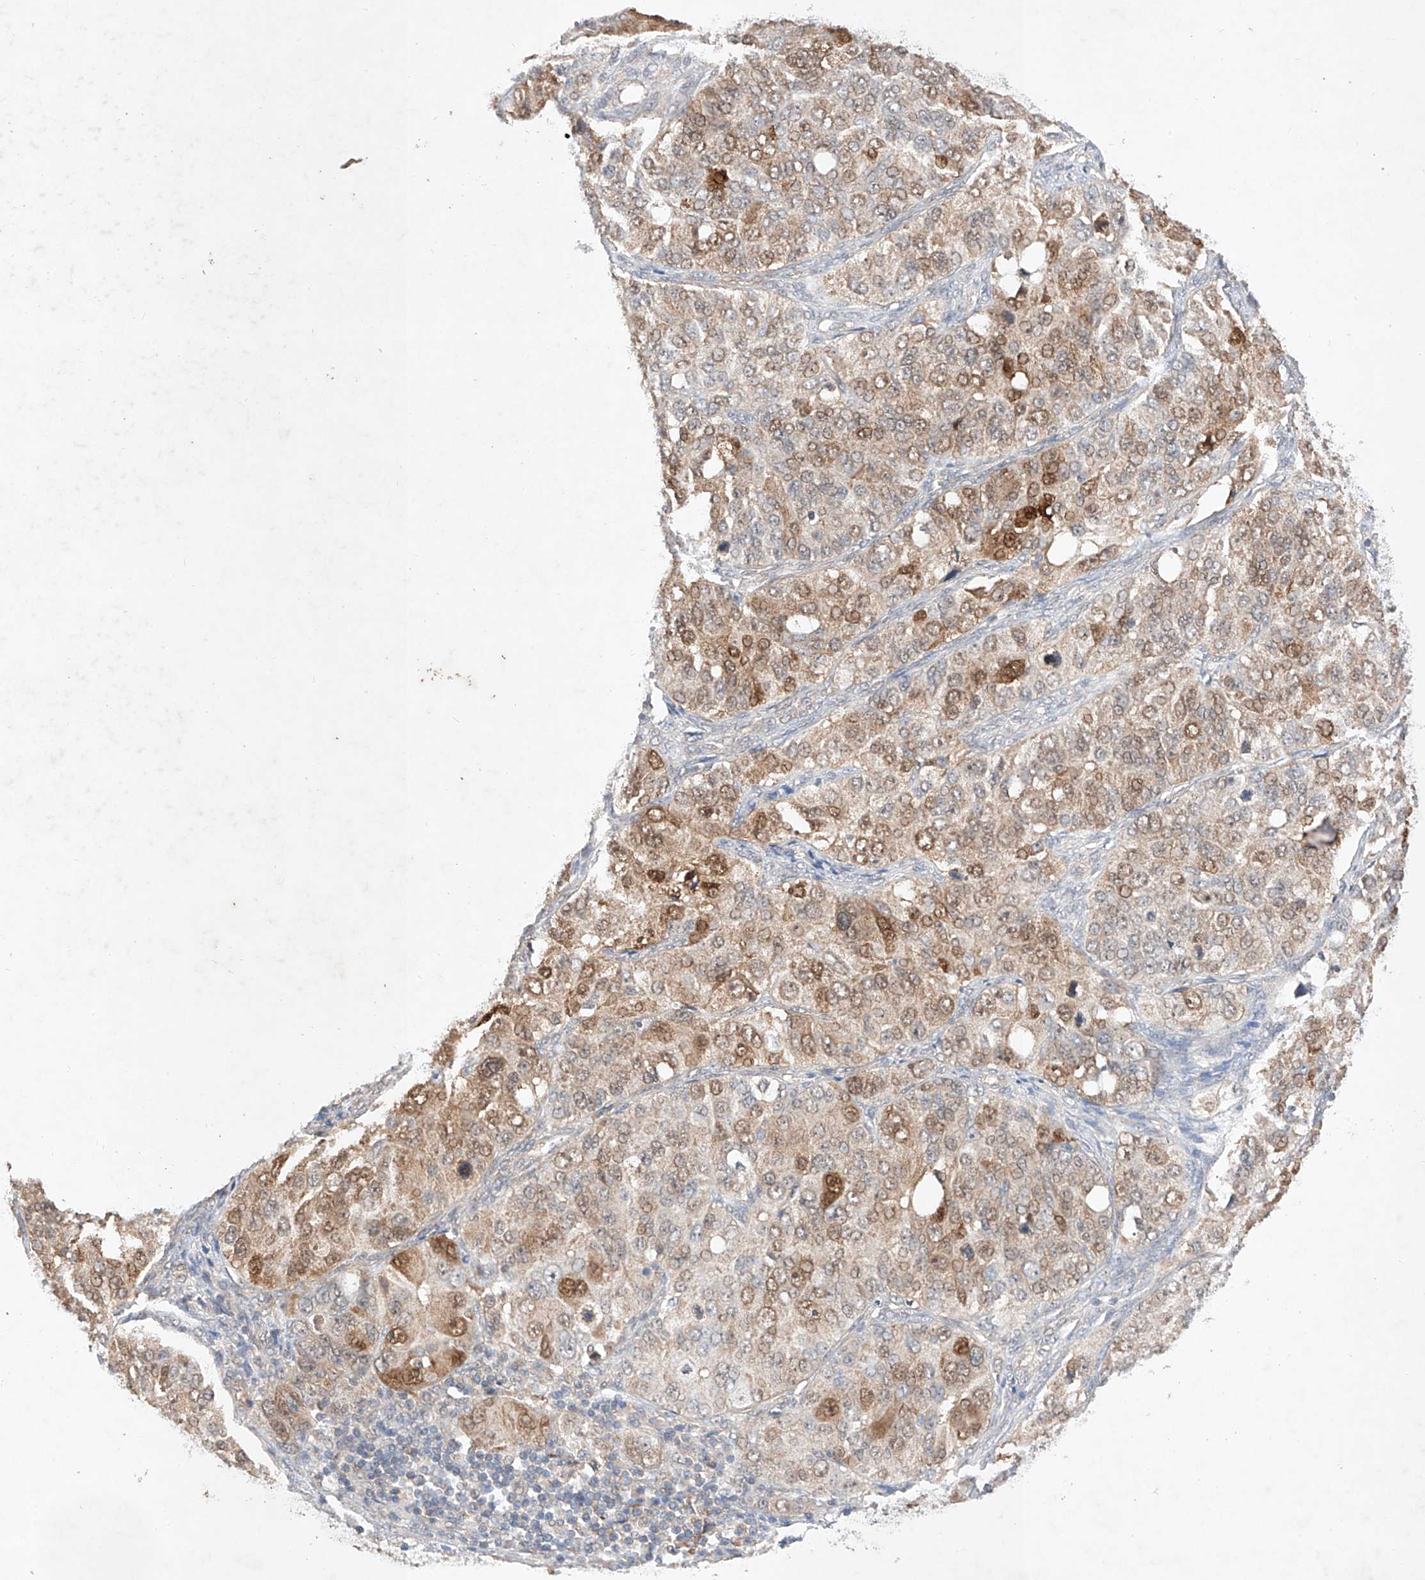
{"staining": {"intensity": "moderate", "quantity": "<25%", "location": "nuclear"}, "tissue": "ovarian cancer", "cell_type": "Tumor cells", "image_type": "cancer", "snomed": [{"axis": "morphology", "description": "Carcinoma, endometroid"}, {"axis": "topography", "description": "Ovary"}], "caption": "A low amount of moderate nuclear staining is present in approximately <25% of tumor cells in ovarian endometroid carcinoma tissue.", "gene": "ZNF124", "patient": {"sex": "female", "age": 51}}